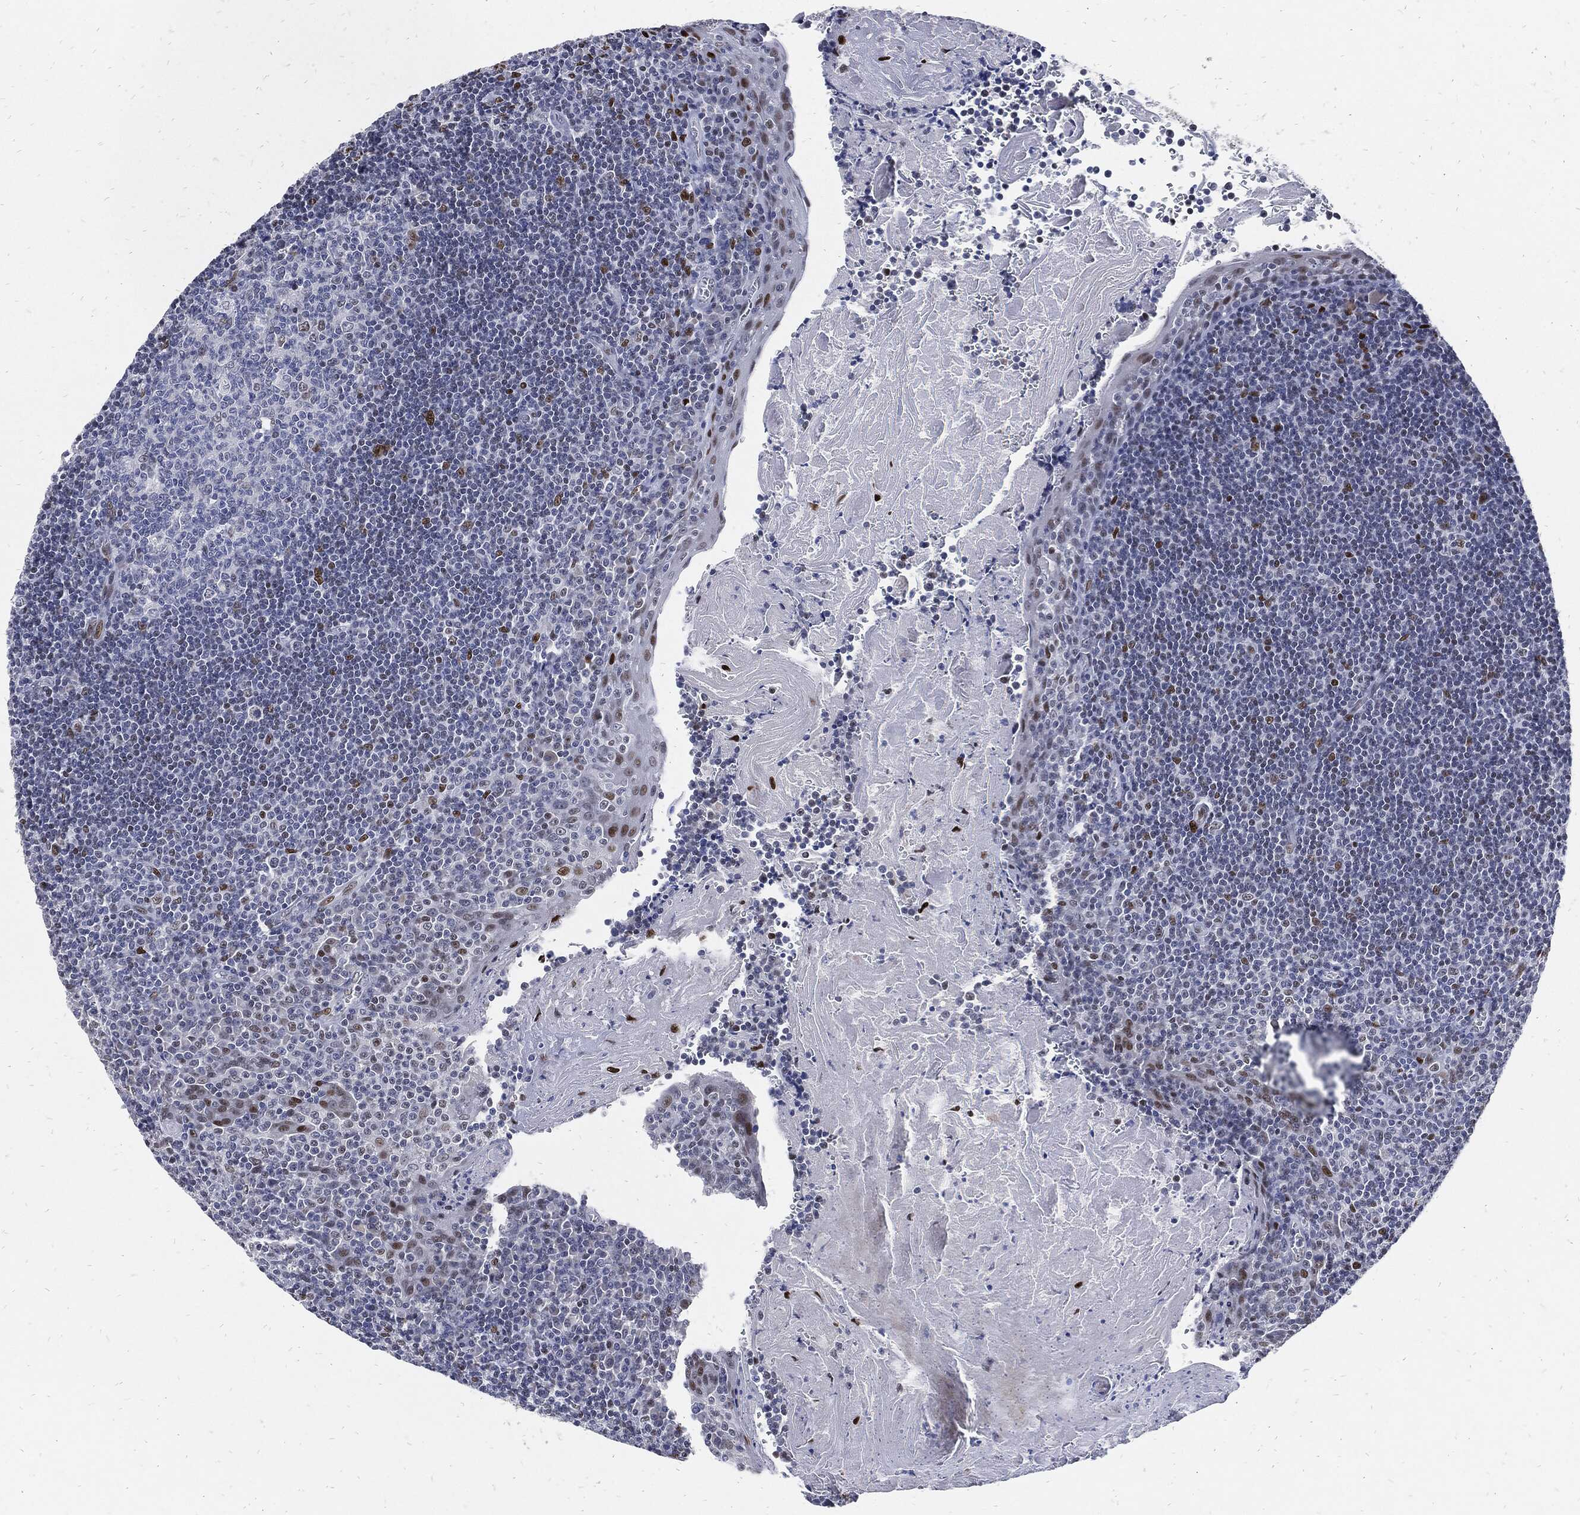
{"staining": {"intensity": "moderate", "quantity": "<25%", "location": "nuclear"}, "tissue": "tonsil", "cell_type": "Germinal center cells", "image_type": "normal", "snomed": [{"axis": "morphology", "description": "Normal tissue, NOS"}, {"axis": "morphology", "description": "Inflammation, NOS"}, {"axis": "topography", "description": "Tonsil"}], "caption": "This image demonstrates IHC staining of unremarkable human tonsil, with low moderate nuclear expression in about <25% of germinal center cells.", "gene": "JUN", "patient": {"sex": "female", "age": 31}}